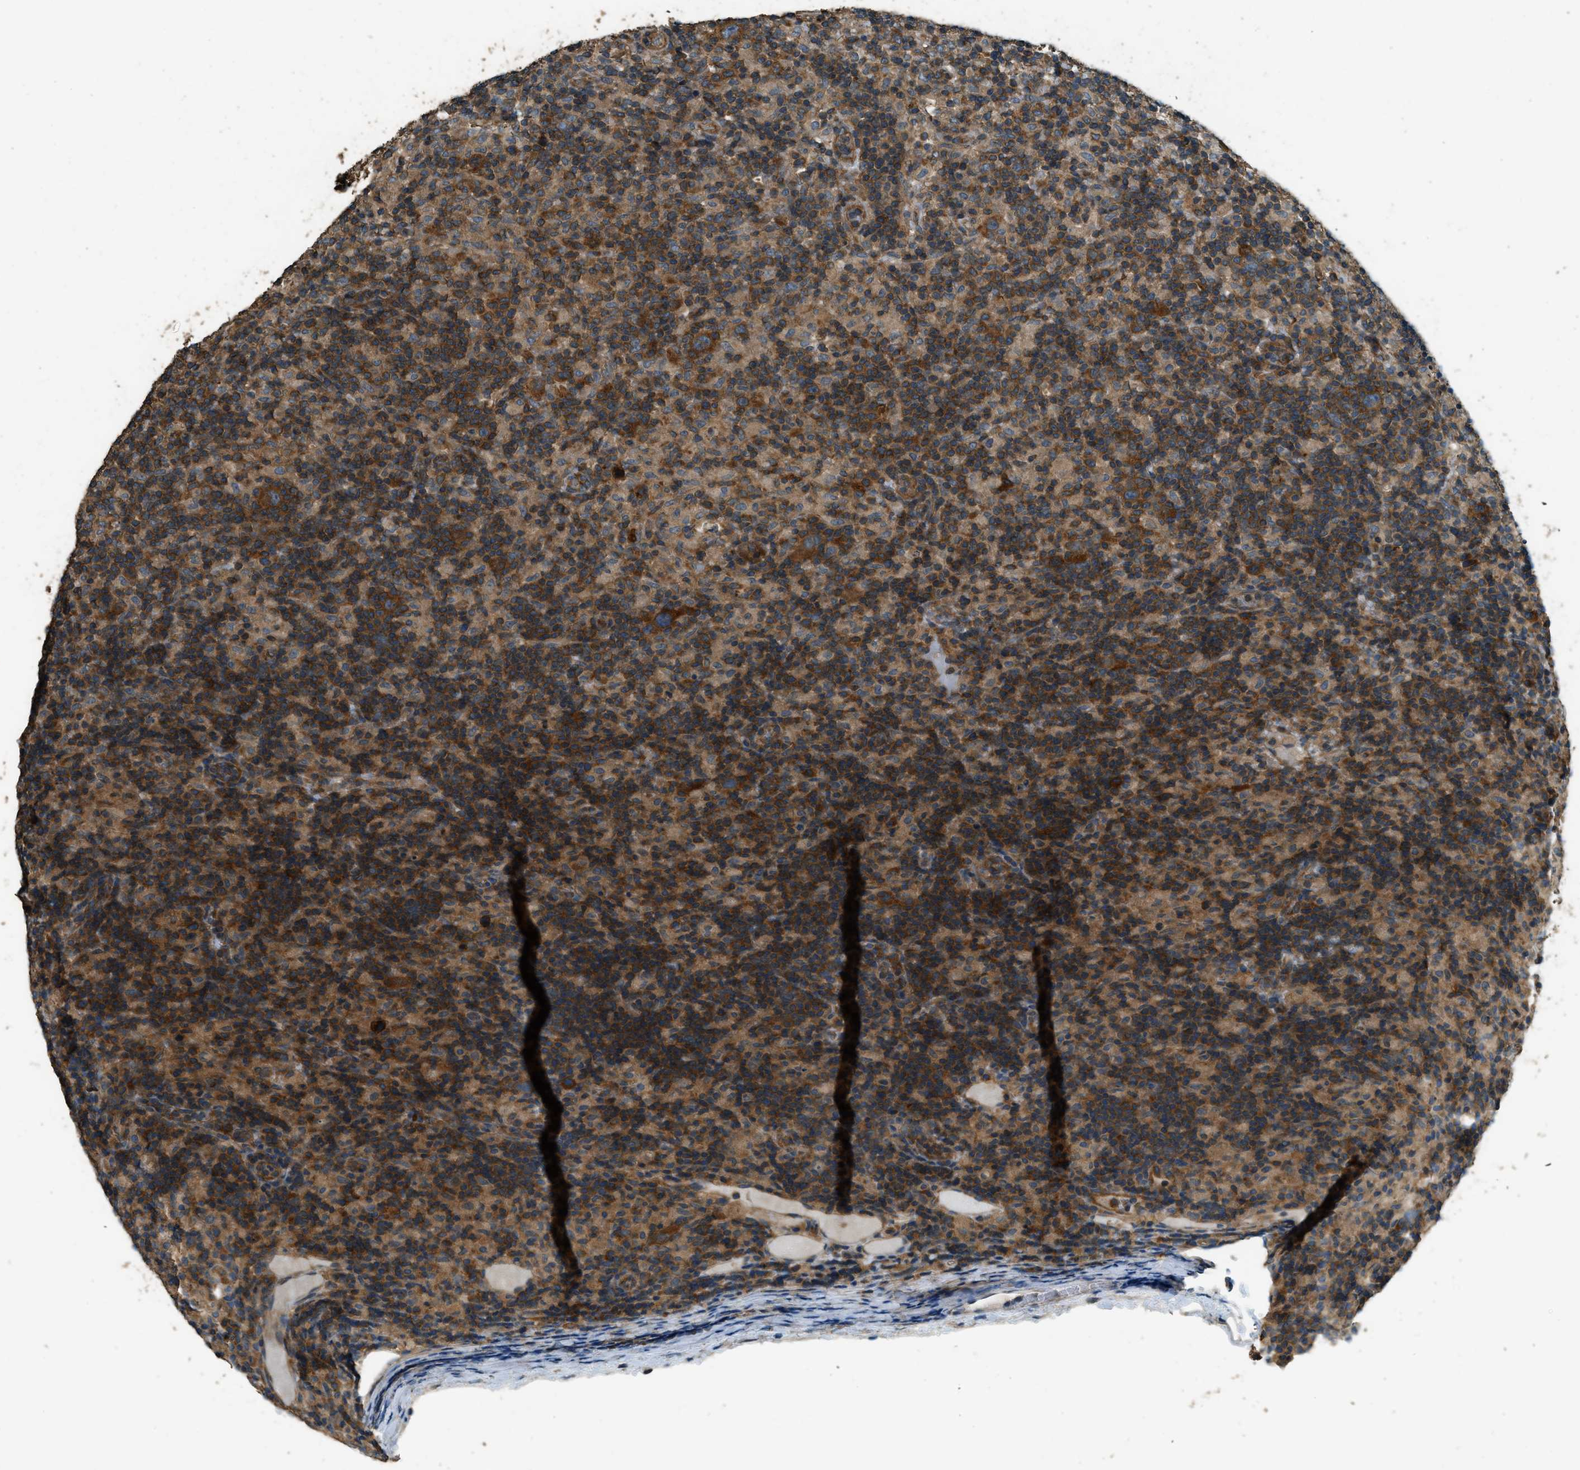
{"staining": {"intensity": "strong", "quantity": ">75%", "location": "cytoplasmic/membranous"}, "tissue": "lymphoma", "cell_type": "Tumor cells", "image_type": "cancer", "snomed": [{"axis": "morphology", "description": "Hodgkin's disease, NOS"}, {"axis": "topography", "description": "Lymph node"}], "caption": "Lymphoma stained with immunohistochemistry reveals strong cytoplasmic/membranous staining in about >75% of tumor cells.", "gene": "MARS1", "patient": {"sex": "male", "age": 70}}